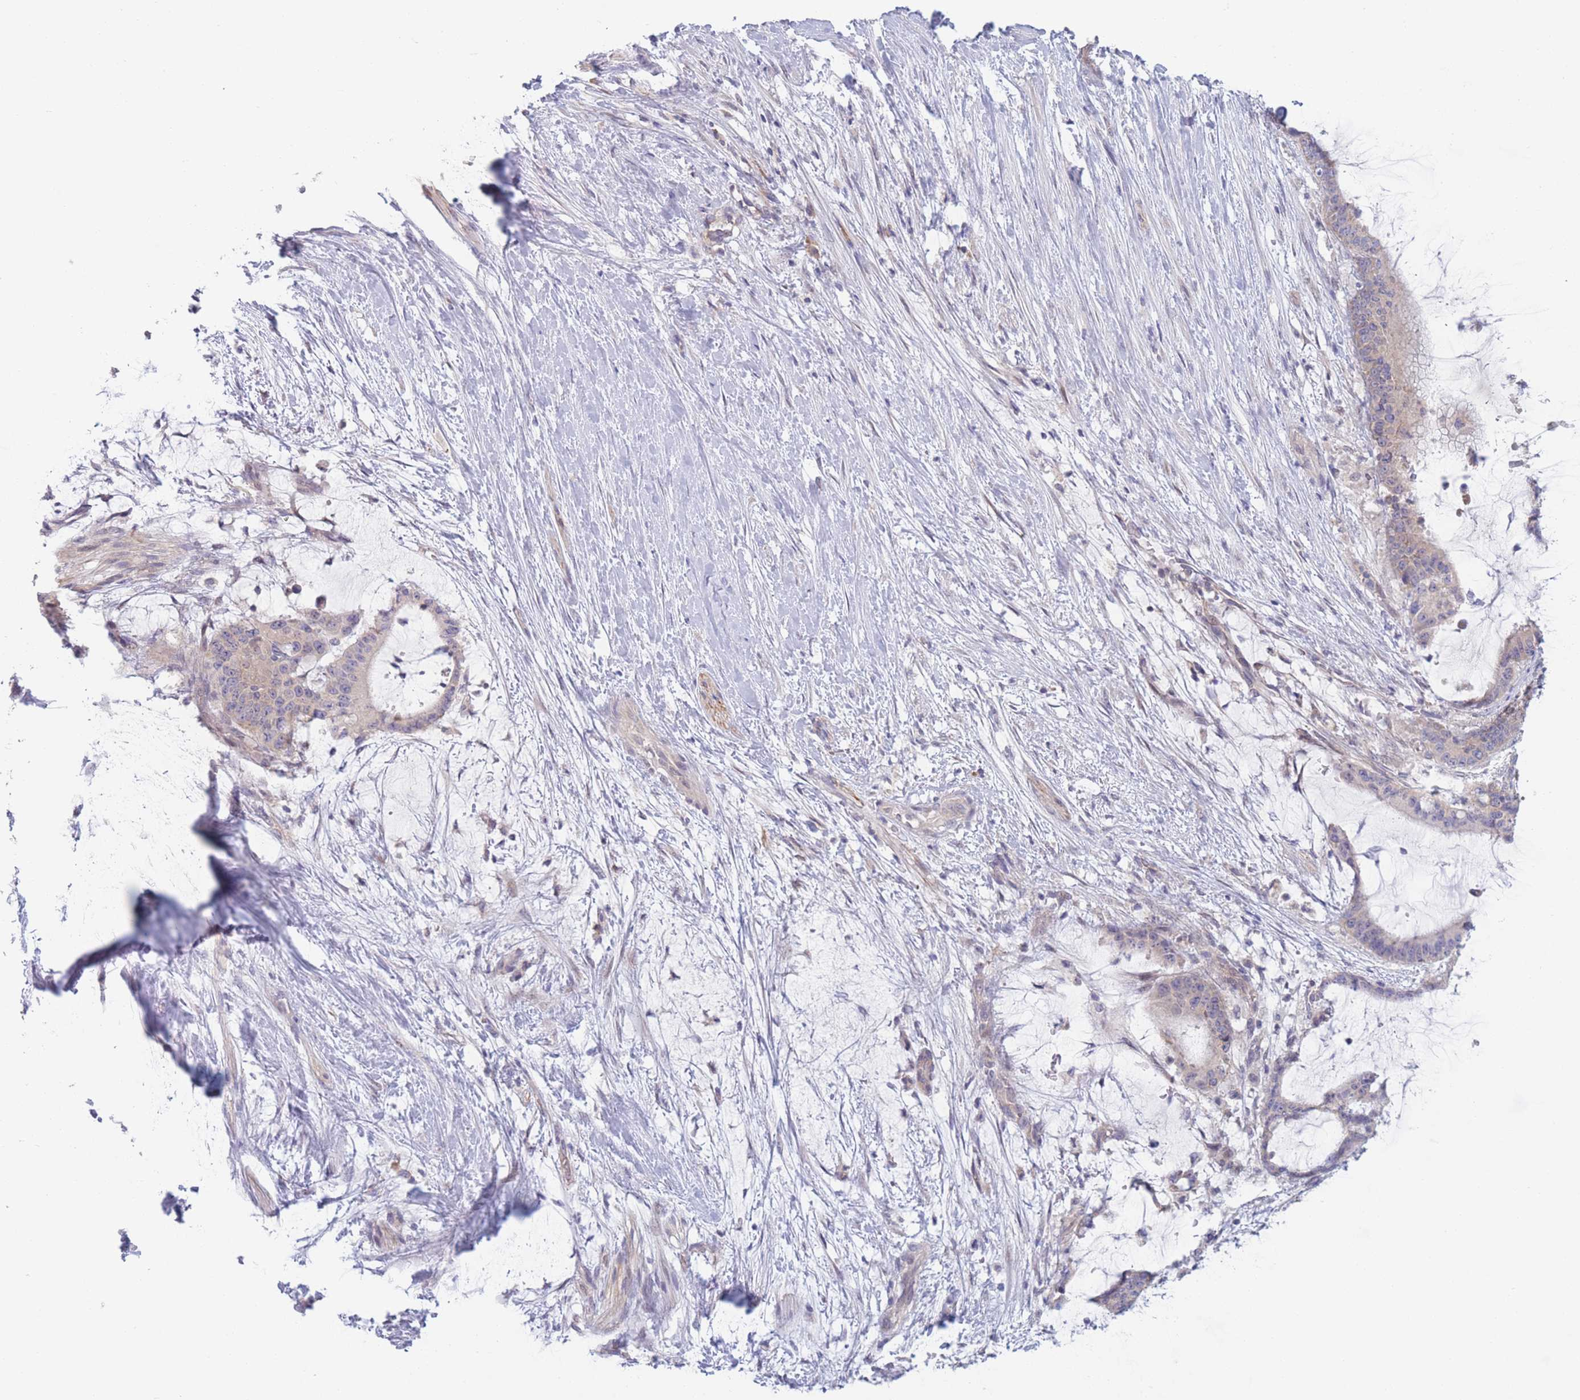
{"staining": {"intensity": "negative", "quantity": "none", "location": "none"}, "tissue": "liver cancer", "cell_type": "Tumor cells", "image_type": "cancer", "snomed": [{"axis": "morphology", "description": "Normal tissue, NOS"}, {"axis": "morphology", "description": "Cholangiocarcinoma"}, {"axis": "topography", "description": "Liver"}, {"axis": "topography", "description": "Peripheral nerve tissue"}], "caption": "Protein analysis of liver cholangiocarcinoma displays no significant positivity in tumor cells.", "gene": "FAM227B", "patient": {"sex": "female", "age": 73}}